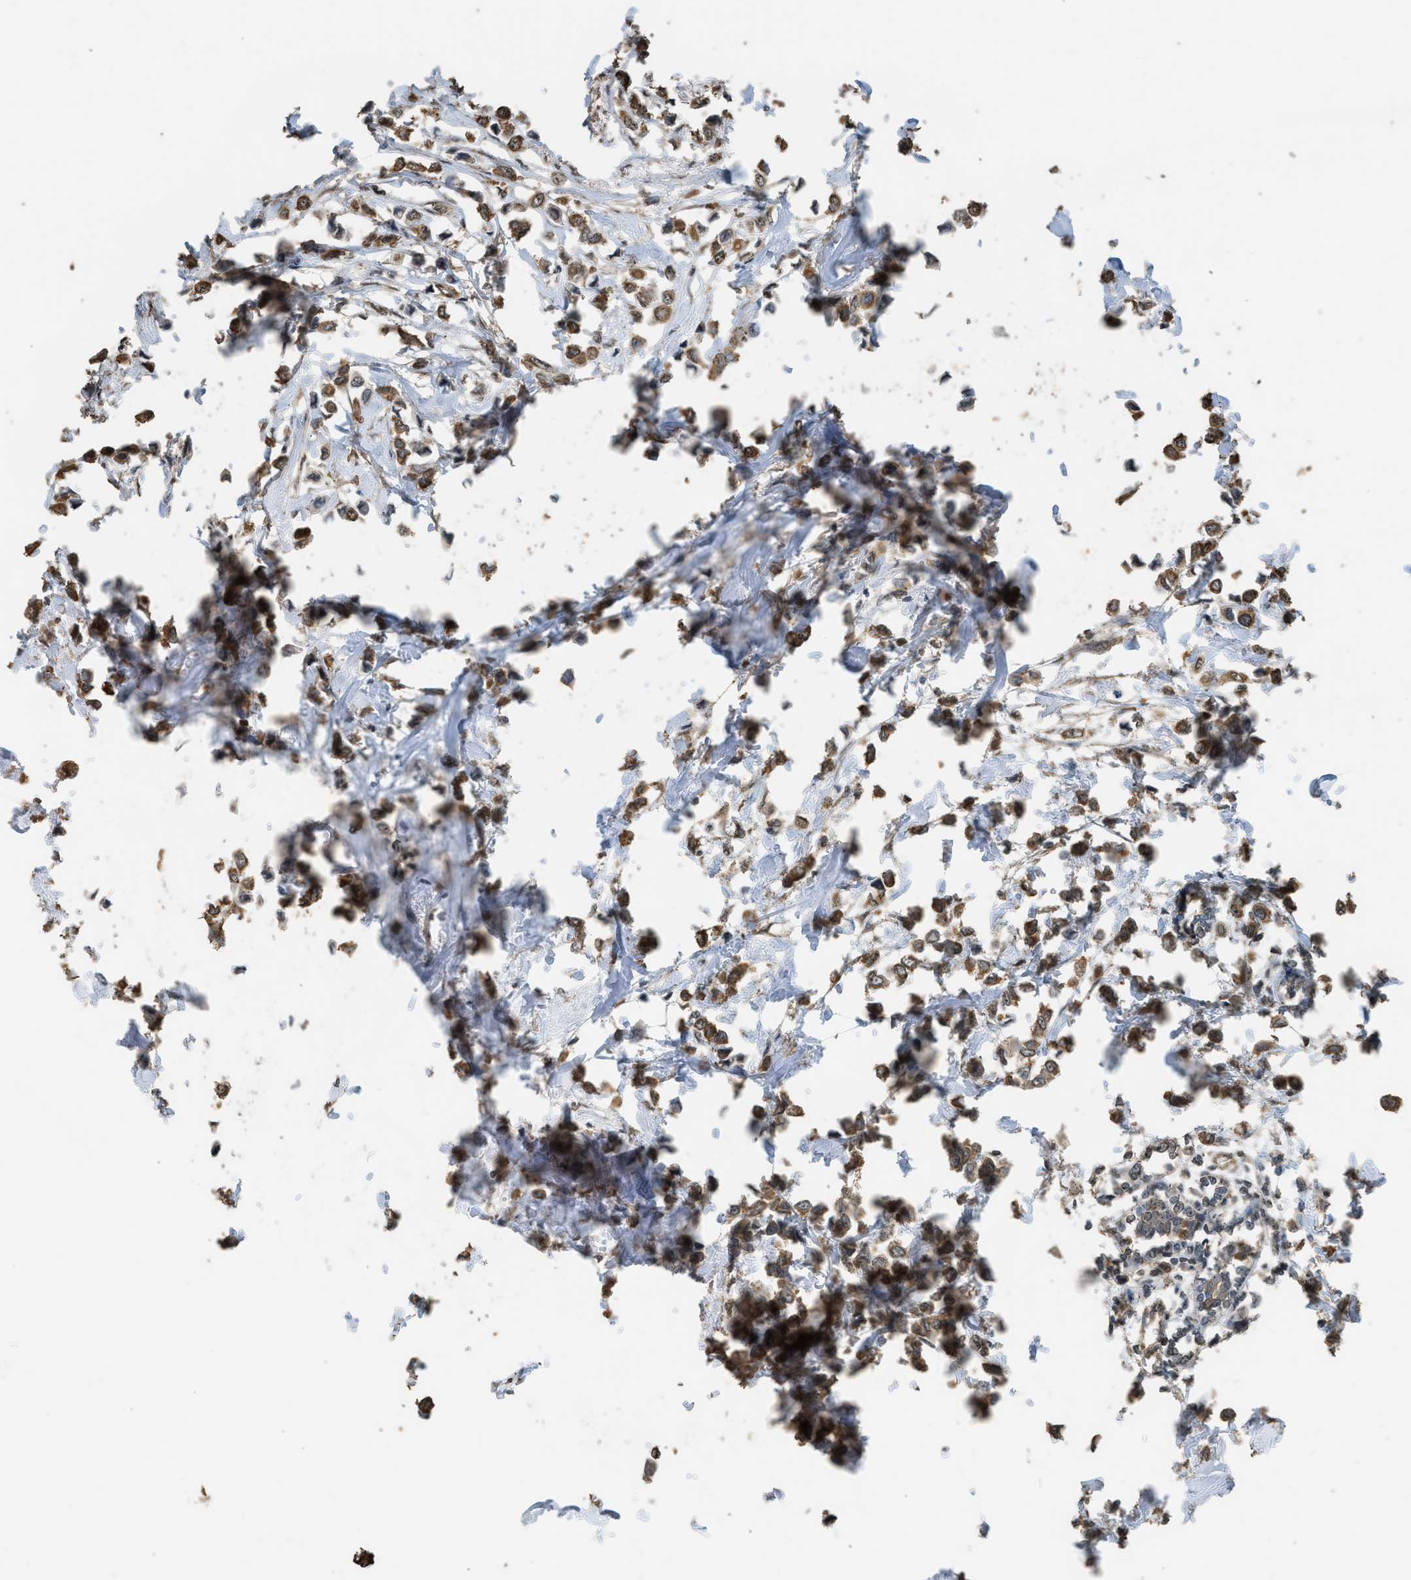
{"staining": {"intensity": "moderate", "quantity": ">75%", "location": "cytoplasmic/membranous"}, "tissue": "breast cancer", "cell_type": "Tumor cells", "image_type": "cancer", "snomed": [{"axis": "morphology", "description": "Lobular carcinoma"}, {"axis": "topography", "description": "Breast"}], "caption": "This histopathology image displays IHC staining of lobular carcinoma (breast), with medium moderate cytoplasmic/membranous positivity in approximately >75% of tumor cells.", "gene": "MYBL2", "patient": {"sex": "female", "age": 51}}